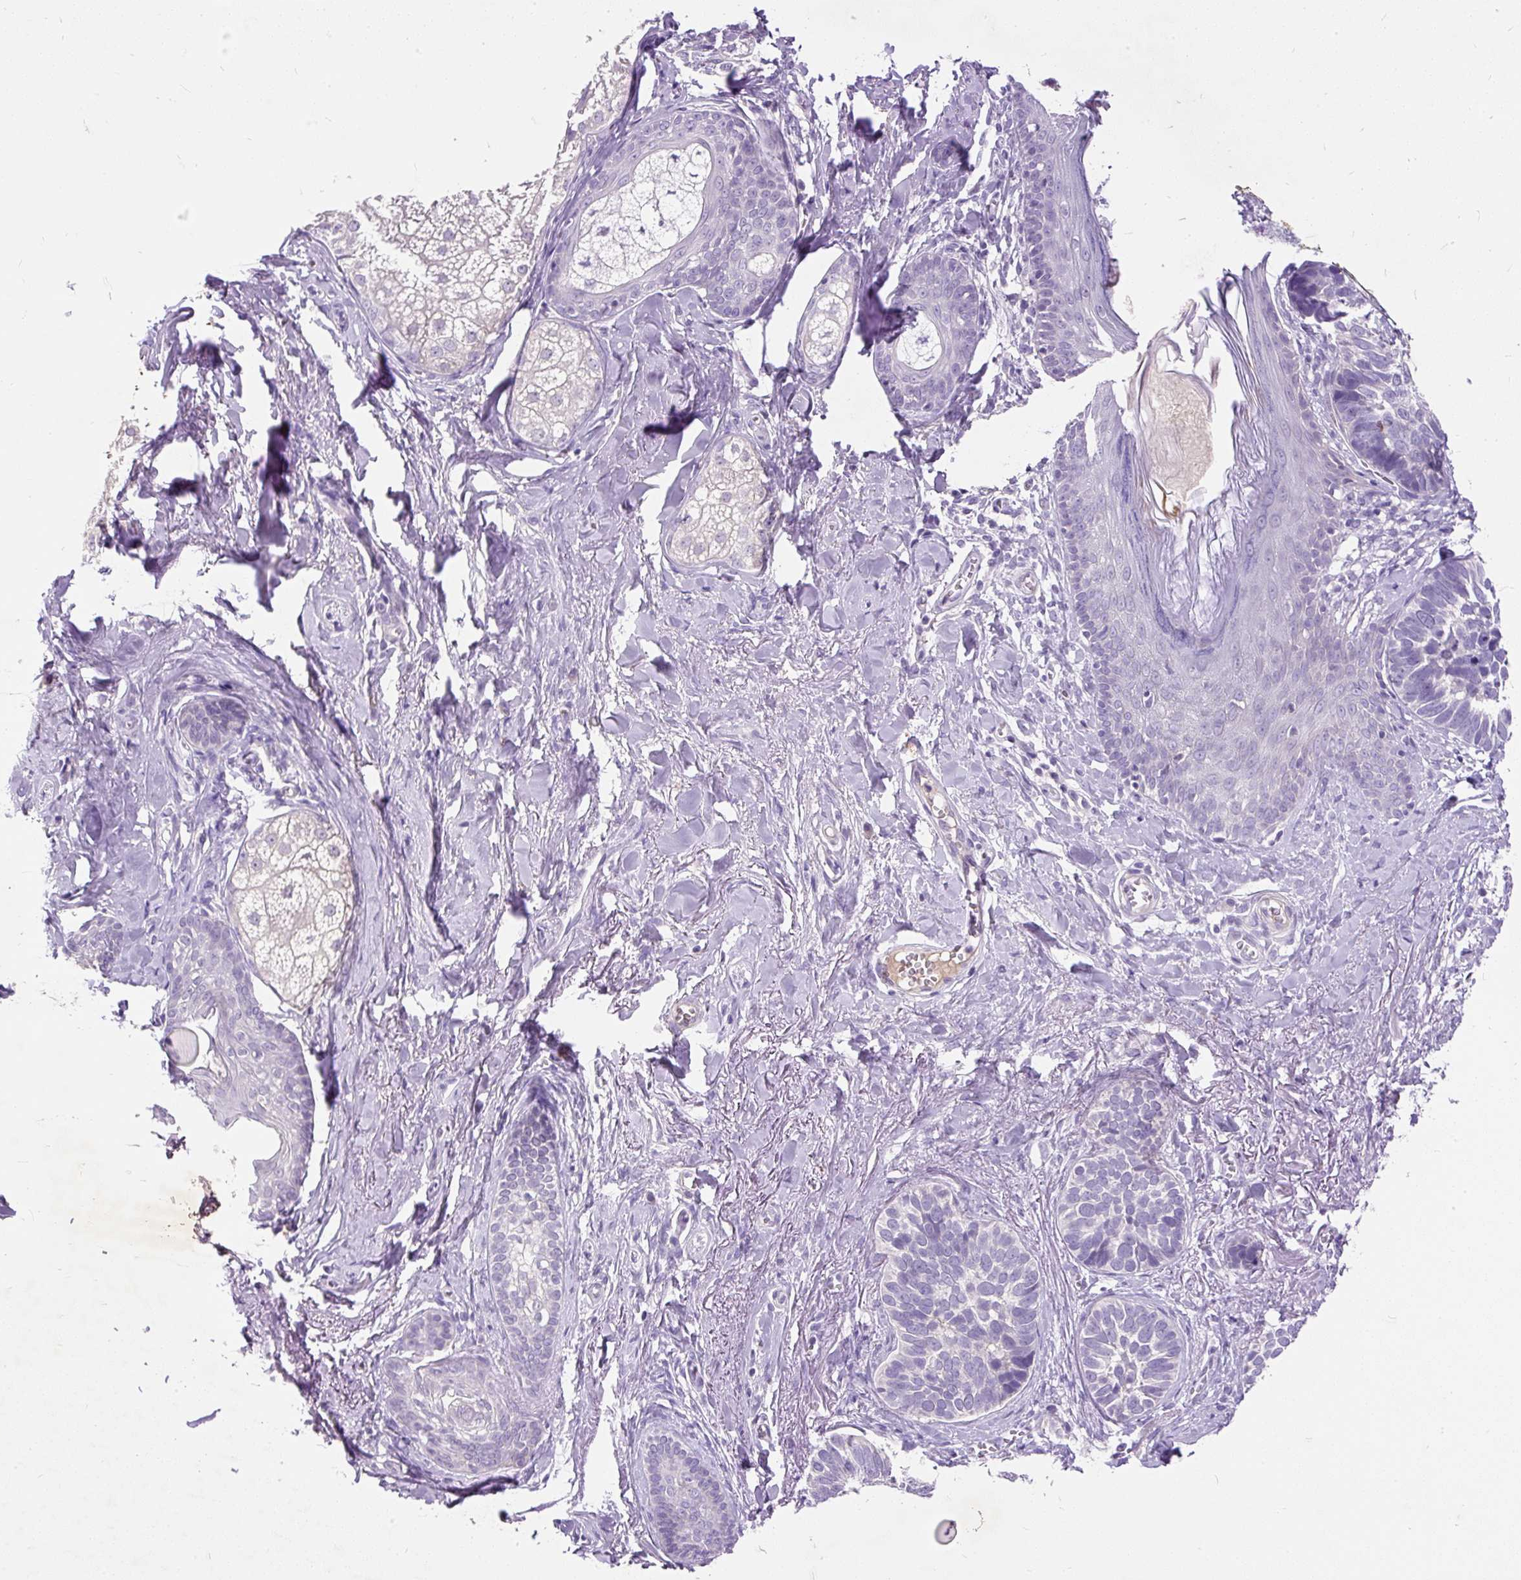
{"staining": {"intensity": "negative", "quantity": "none", "location": "none"}, "tissue": "skin cancer", "cell_type": "Tumor cells", "image_type": "cancer", "snomed": [{"axis": "morphology", "description": "Basal cell carcinoma"}, {"axis": "topography", "description": "Skin"}], "caption": "An image of basal cell carcinoma (skin) stained for a protein reveals no brown staining in tumor cells. The staining is performed using DAB (3,3'-diaminobenzidine) brown chromogen with nuclei counter-stained in using hematoxylin.", "gene": "KRTAP20-3", "patient": {"sex": "male", "age": 62}}